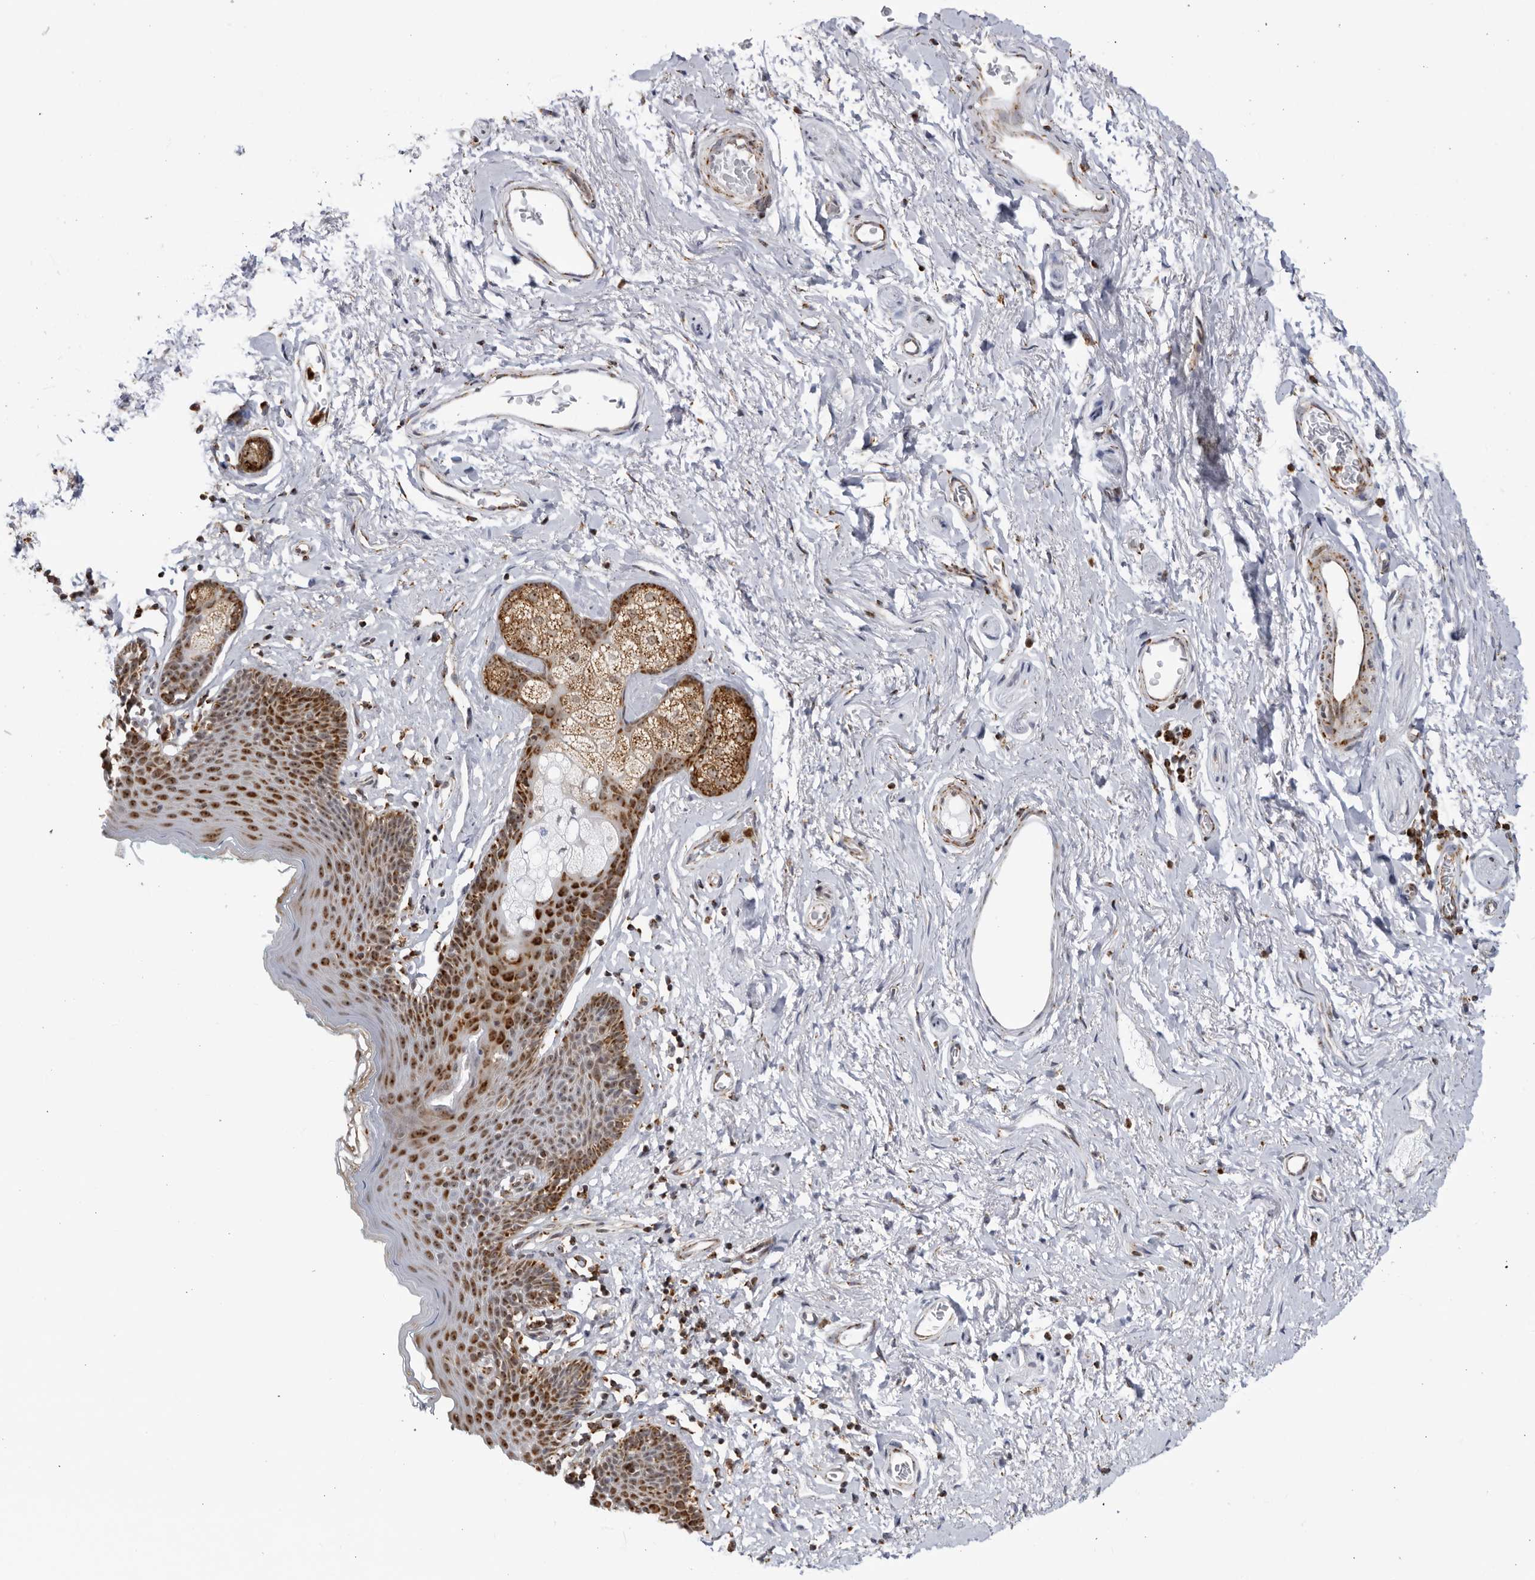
{"staining": {"intensity": "strong", "quantity": ">75%", "location": "cytoplasmic/membranous,nuclear"}, "tissue": "skin", "cell_type": "Epidermal cells", "image_type": "normal", "snomed": [{"axis": "morphology", "description": "Normal tissue, NOS"}, {"axis": "topography", "description": "Vulva"}], "caption": "The histopathology image displays a brown stain indicating the presence of a protein in the cytoplasmic/membranous,nuclear of epidermal cells in skin.", "gene": "RBM34", "patient": {"sex": "female", "age": 66}}